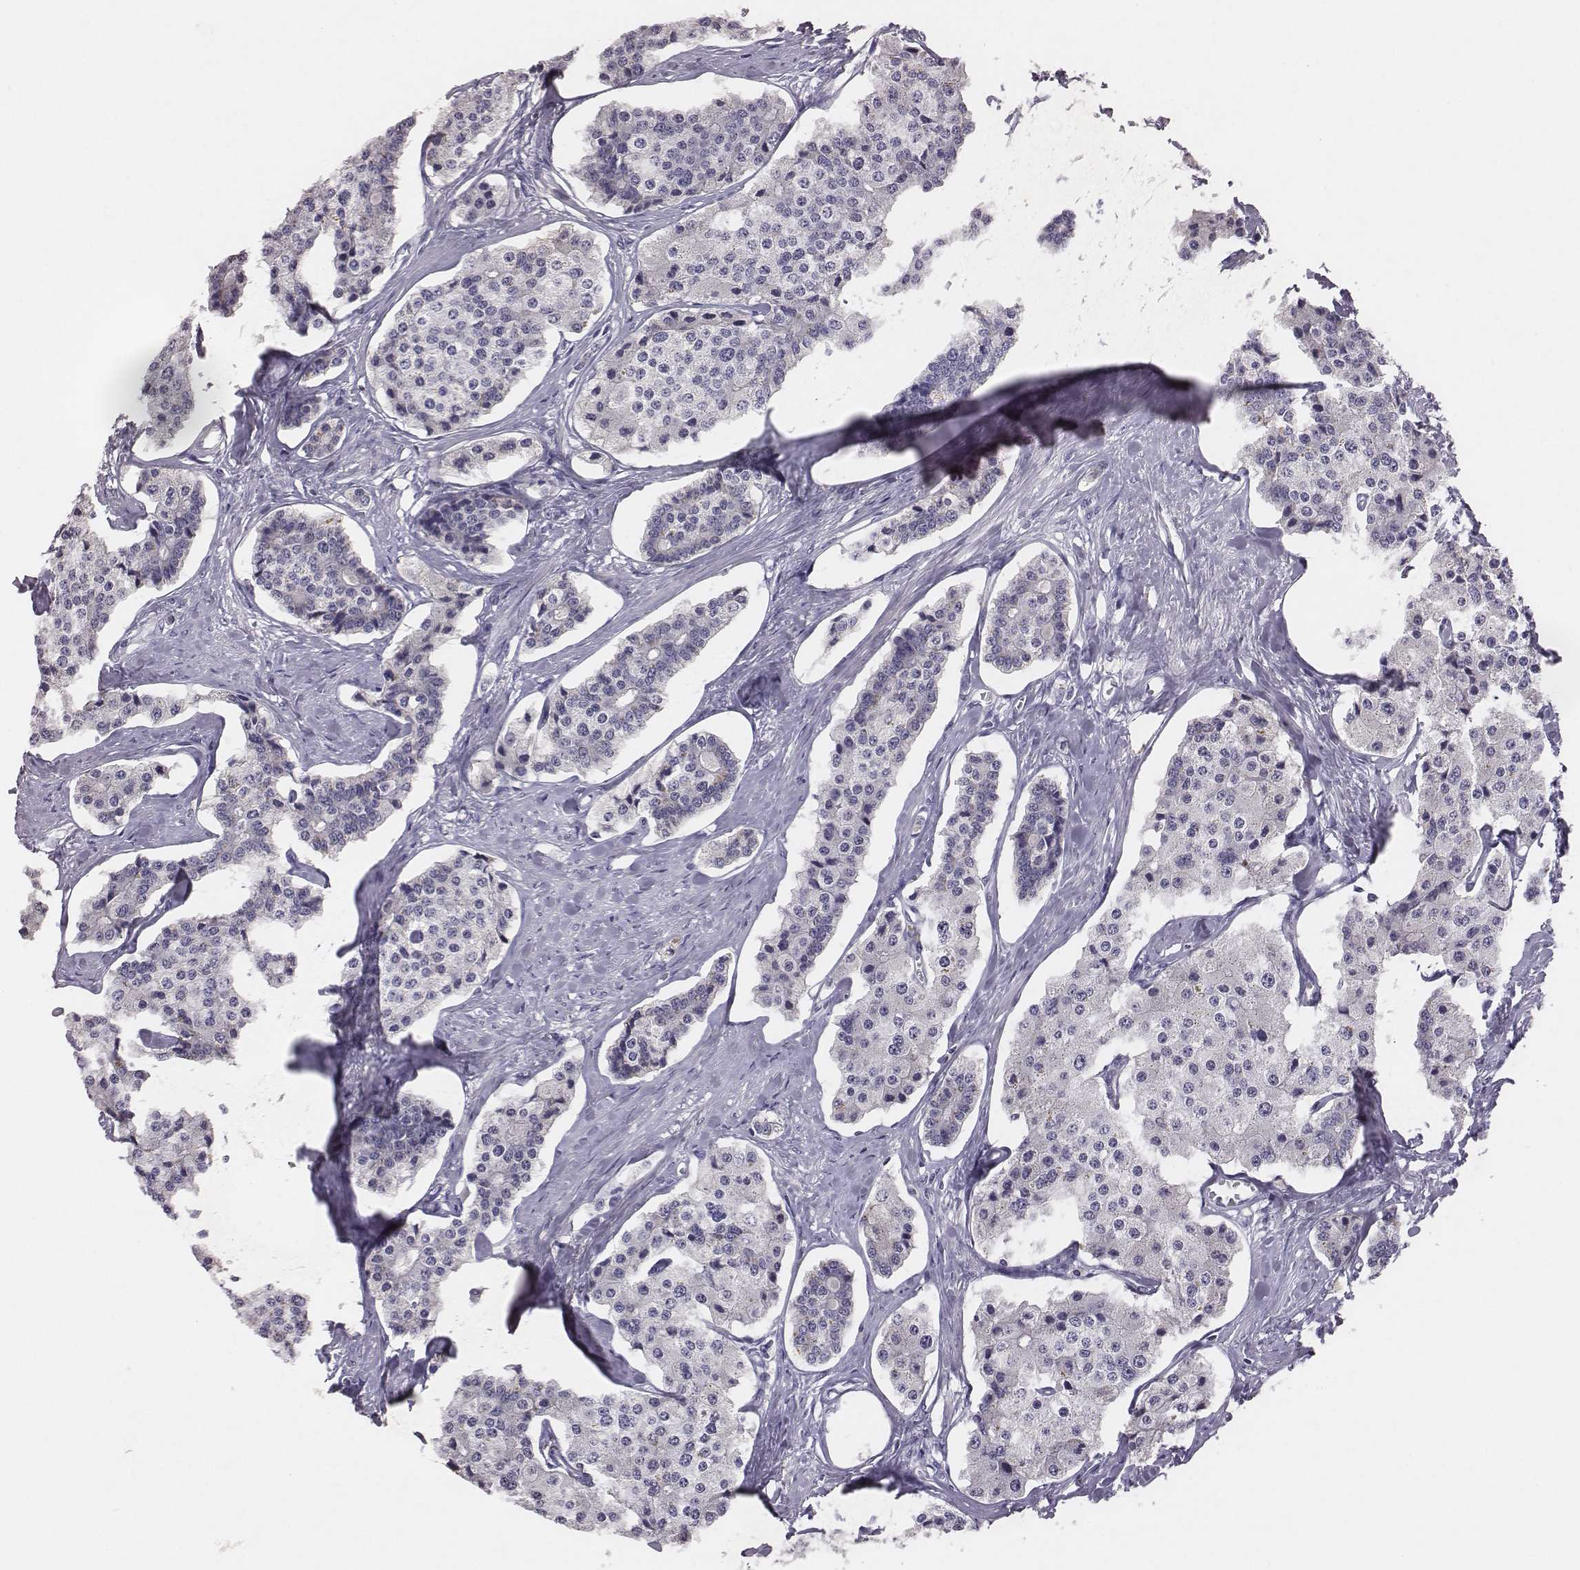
{"staining": {"intensity": "negative", "quantity": "none", "location": "none"}, "tissue": "carcinoid", "cell_type": "Tumor cells", "image_type": "cancer", "snomed": [{"axis": "morphology", "description": "Carcinoid, malignant, NOS"}, {"axis": "topography", "description": "Small intestine"}], "caption": "Immunohistochemistry histopathology image of human carcinoid (malignant) stained for a protein (brown), which displays no staining in tumor cells. The staining is performed using DAB (3,3'-diaminobenzidine) brown chromogen with nuclei counter-stained in using hematoxylin.", "gene": "EN1", "patient": {"sex": "female", "age": 65}}